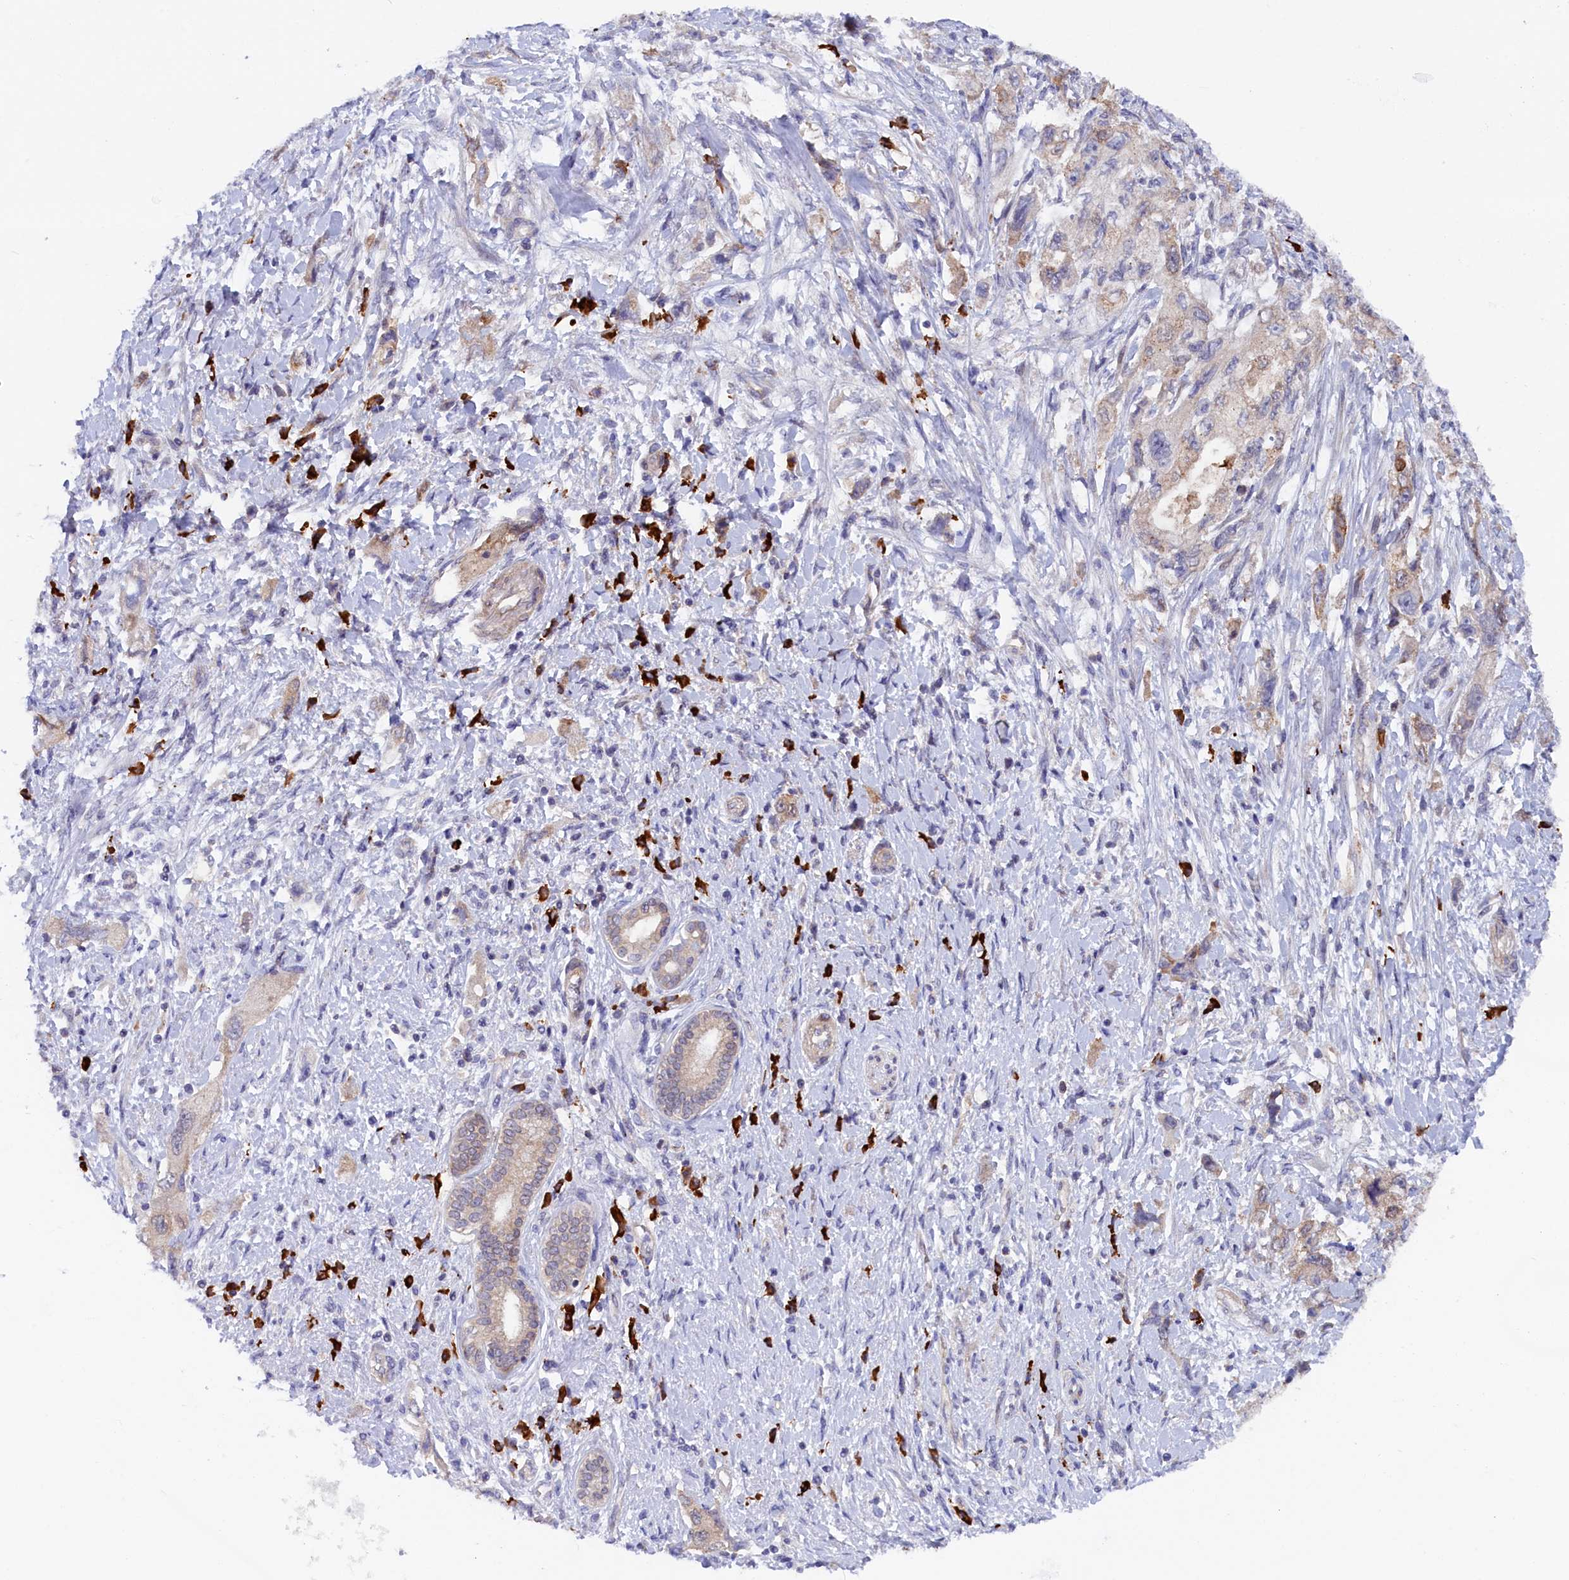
{"staining": {"intensity": "weak", "quantity": "25%-75%", "location": "cytoplasmic/membranous"}, "tissue": "pancreatic cancer", "cell_type": "Tumor cells", "image_type": "cancer", "snomed": [{"axis": "morphology", "description": "Adenocarcinoma, NOS"}, {"axis": "topography", "description": "Pancreas"}], "caption": "A low amount of weak cytoplasmic/membranous staining is present in about 25%-75% of tumor cells in pancreatic cancer (adenocarcinoma) tissue.", "gene": "JPT2", "patient": {"sex": "female", "age": 73}}